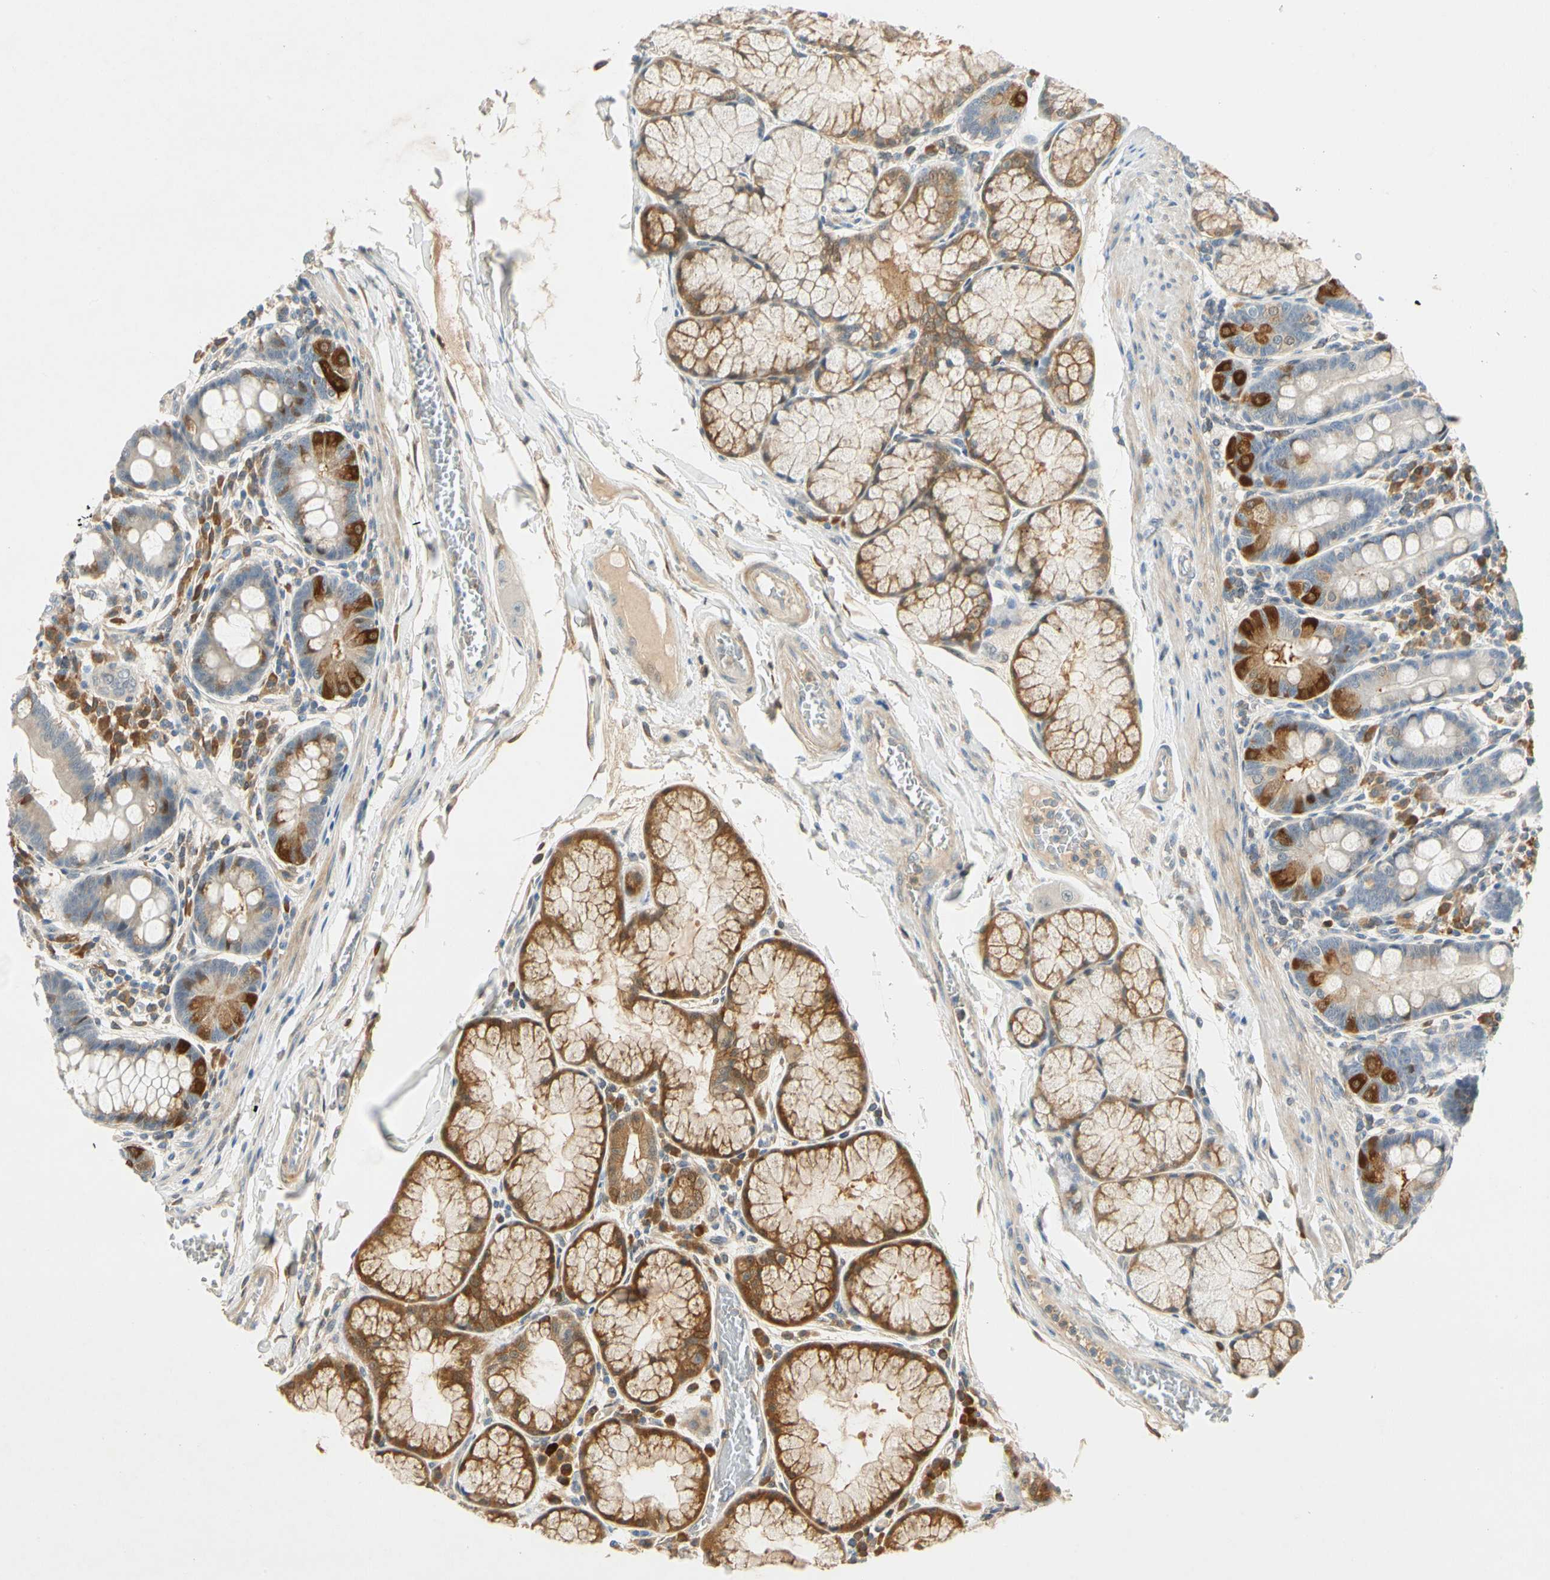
{"staining": {"intensity": "strong", "quantity": "<25%", "location": "cytoplasmic/membranous"}, "tissue": "duodenum", "cell_type": "Glandular cells", "image_type": "normal", "snomed": [{"axis": "morphology", "description": "Normal tissue, NOS"}, {"axis": "topography", "description": "Duodenum"}], "caption": "Immunohistochemical staining of benign human duodenum shows <25% levels of strong cytoplasmic/membranous protein expression in approximately <25% of glandular cells.", "gene": "WIPI1", "patient": {"sex": "male", "age": 50}}